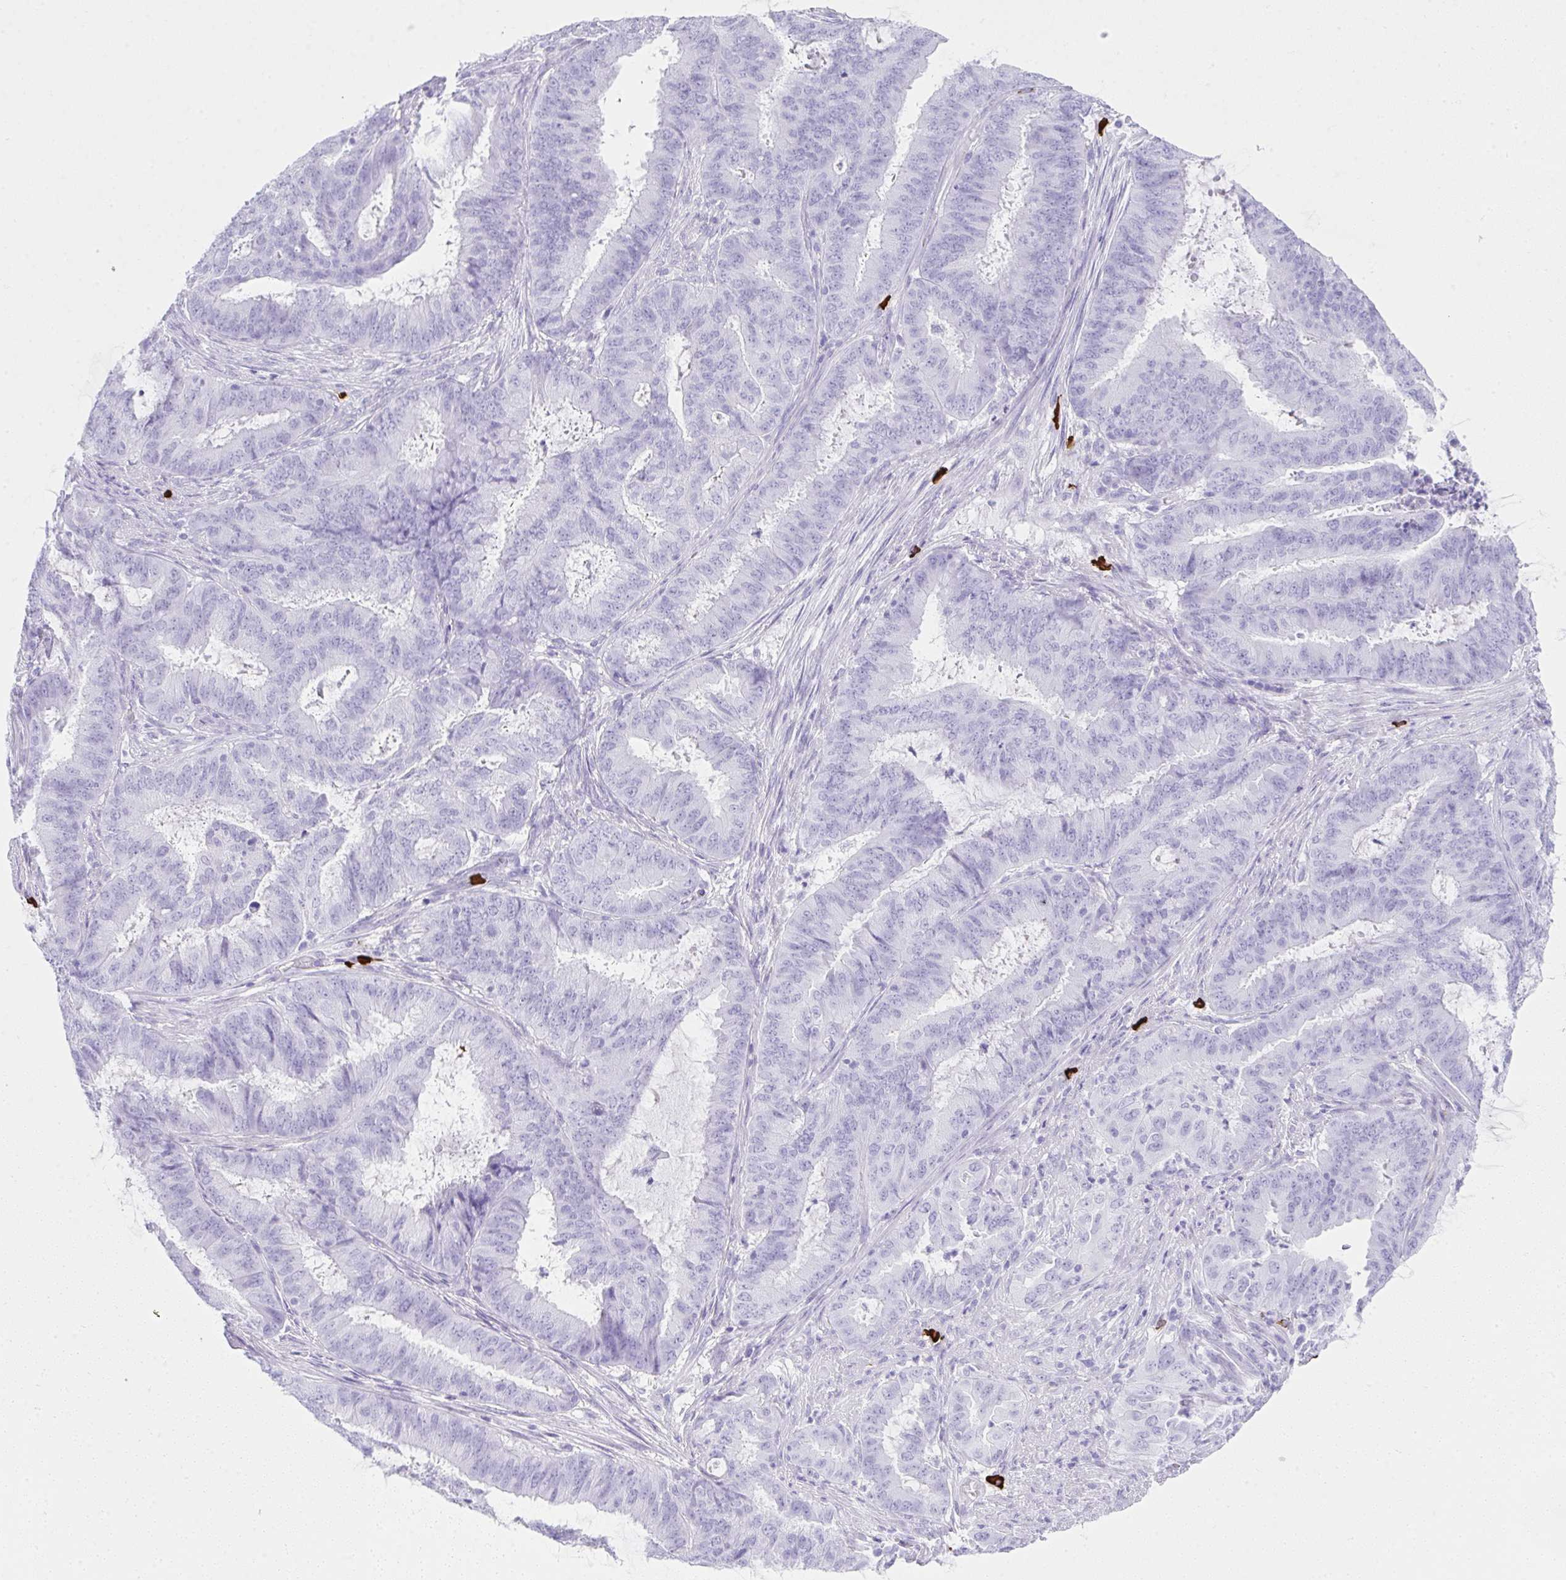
{"staining": {"intensity": "negative", "quantity": "none", "location": "none"}, "tissue": "endometrial cancer", "cell_type": "Tumor cells", "image_type": "cancer", "snomed": [{"axis": "morphology", "description": "Adenocarcinoma, NOS"}, {"axis": "topography", "description": "Endometrium"}], "caption": "Immunohistochemistry (IHC) of human endometrial cancer shows no expression in tumor cells. (Brightfield microscopy of DAB (3,3'-diaminobenzidine) immunohistochemistry at high magnification).", "gene": "CDADC1", "patient": {"sex": "female", "age": 51}}